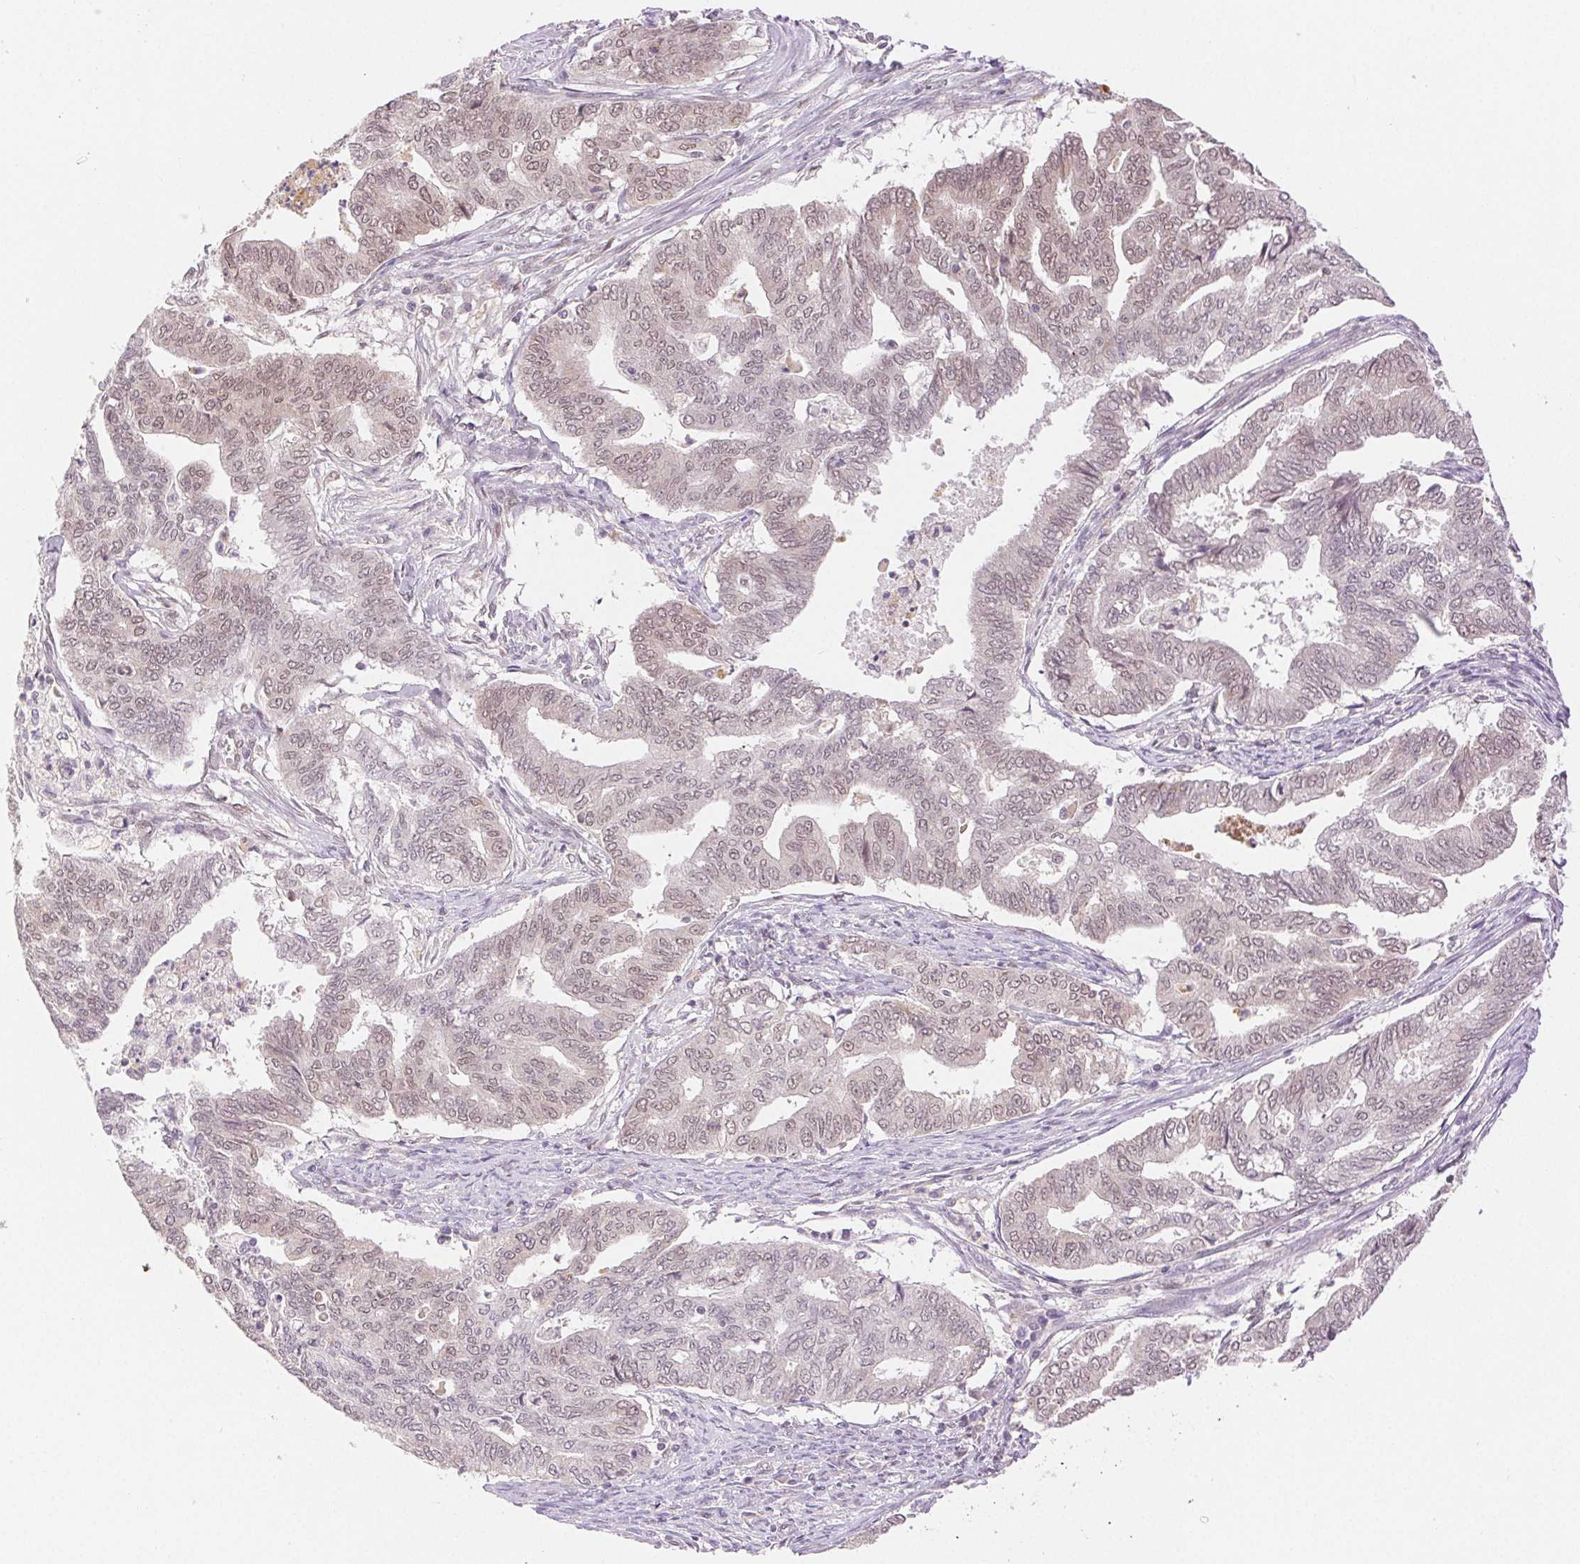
{"staining": {"intensity": "weak", "quantity": "<25%", "location": "nuclear"}, "tissue": "endometrial cancer", "cell_type": "Tumor cells", "image_type": "cancer", "snomed": [{"axis": "morphology", "description": "Adenocarcinoma, NOS"}, {"axis": "topography", "description": "Endometrium"}], "caption": "Tumor cells show no significant positivity in endometrial cancer.", "gene": "H2AZ2", "patient": {"sex": "female", "age": 79}}